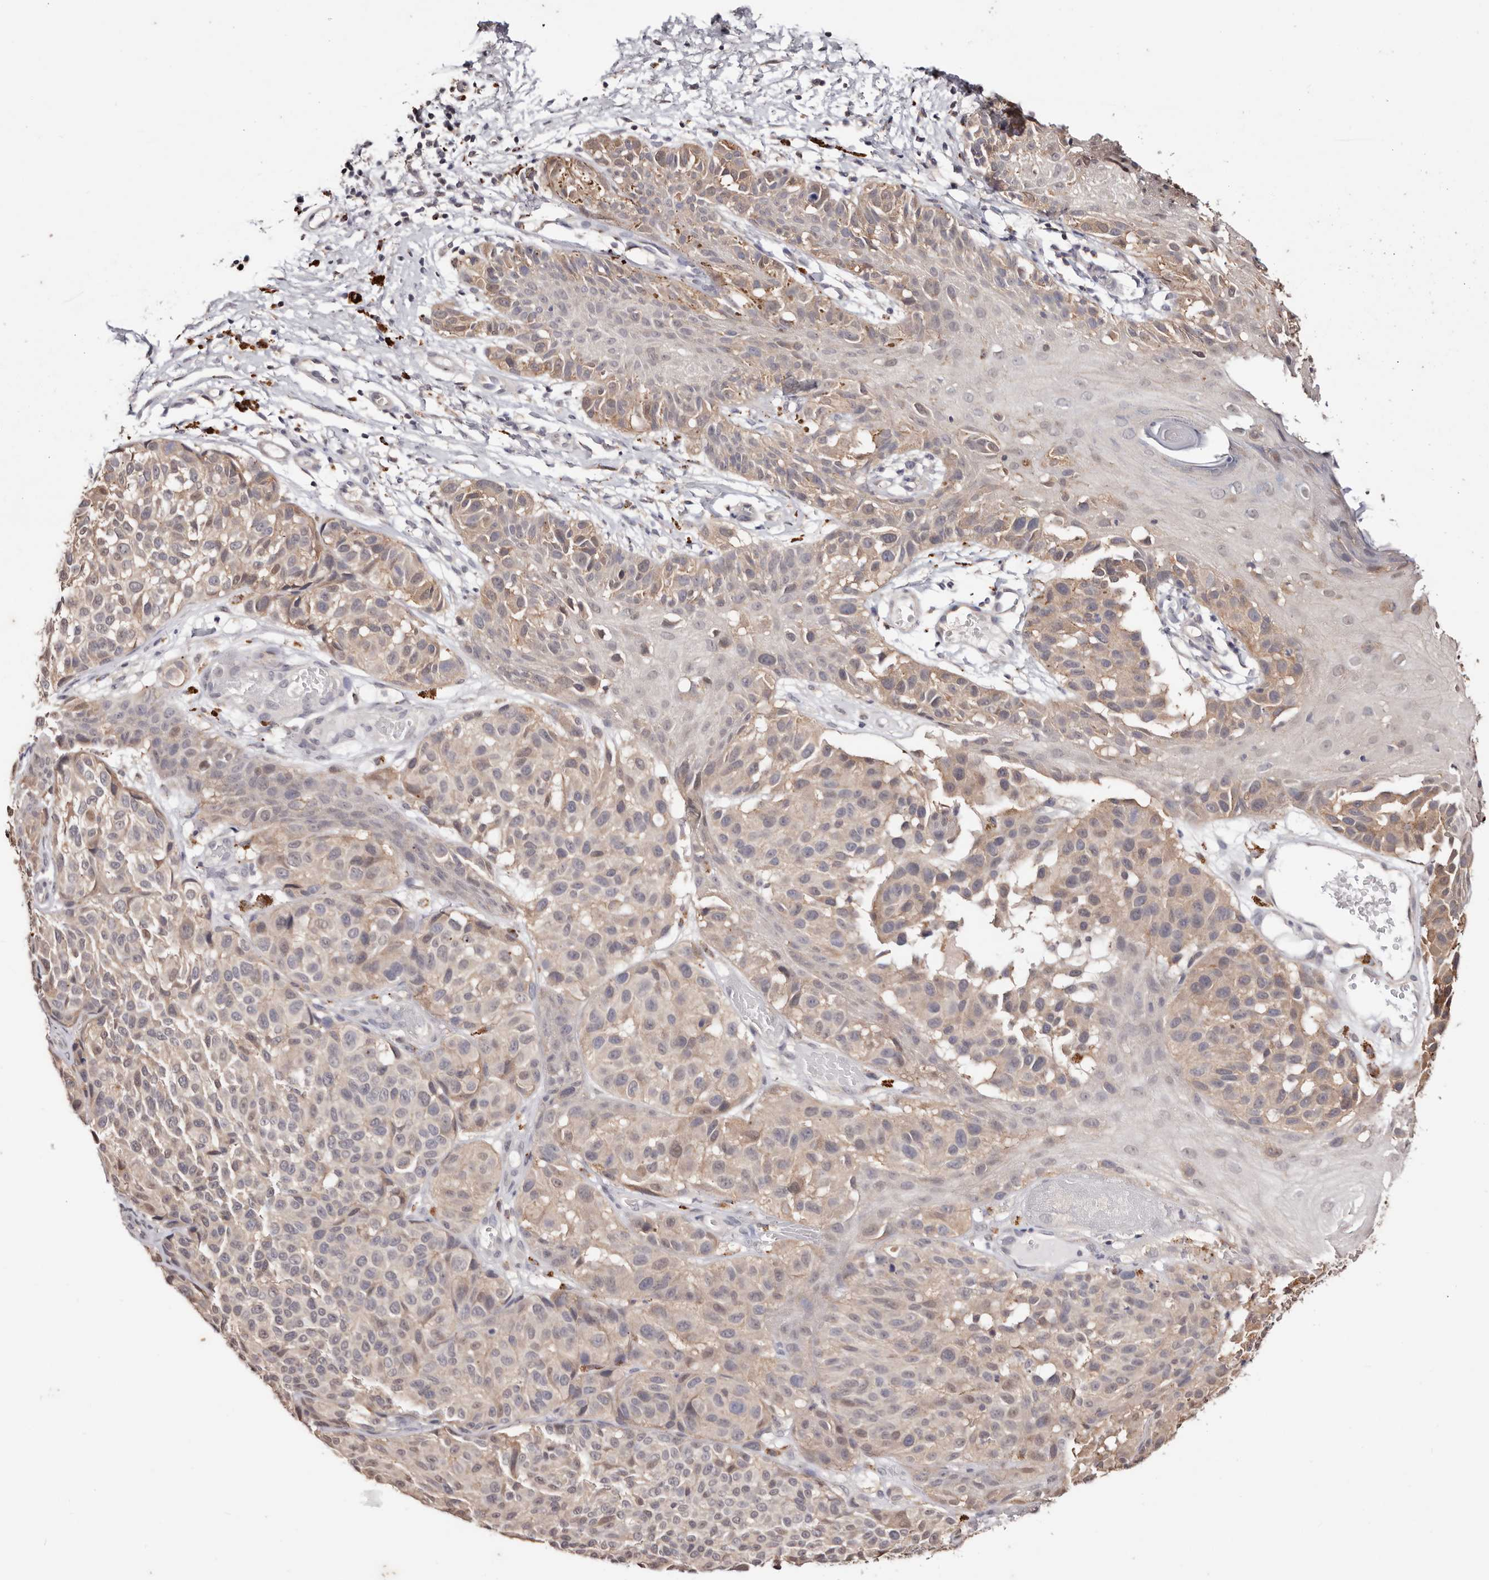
{"staining": {"intensity": "weak", "quantity": "25%-75%", "location": "nuclear"}, "tissue": "melanoma", "cell_type": "Tumor cells", "image_type": "cancer", "snomed": [{"axis": "morphology", "description": "Malignant melanoma, NOS"}, {"axis": "topography", "description": "Skin"}], "caption": "Malignant melanoma stained for a protein (brown) exhibits weak nuclear positive expression in about 25%-75% of tumor cells.", "gene": "TYW3", "patient": {"sex": "male", "age": 83}}